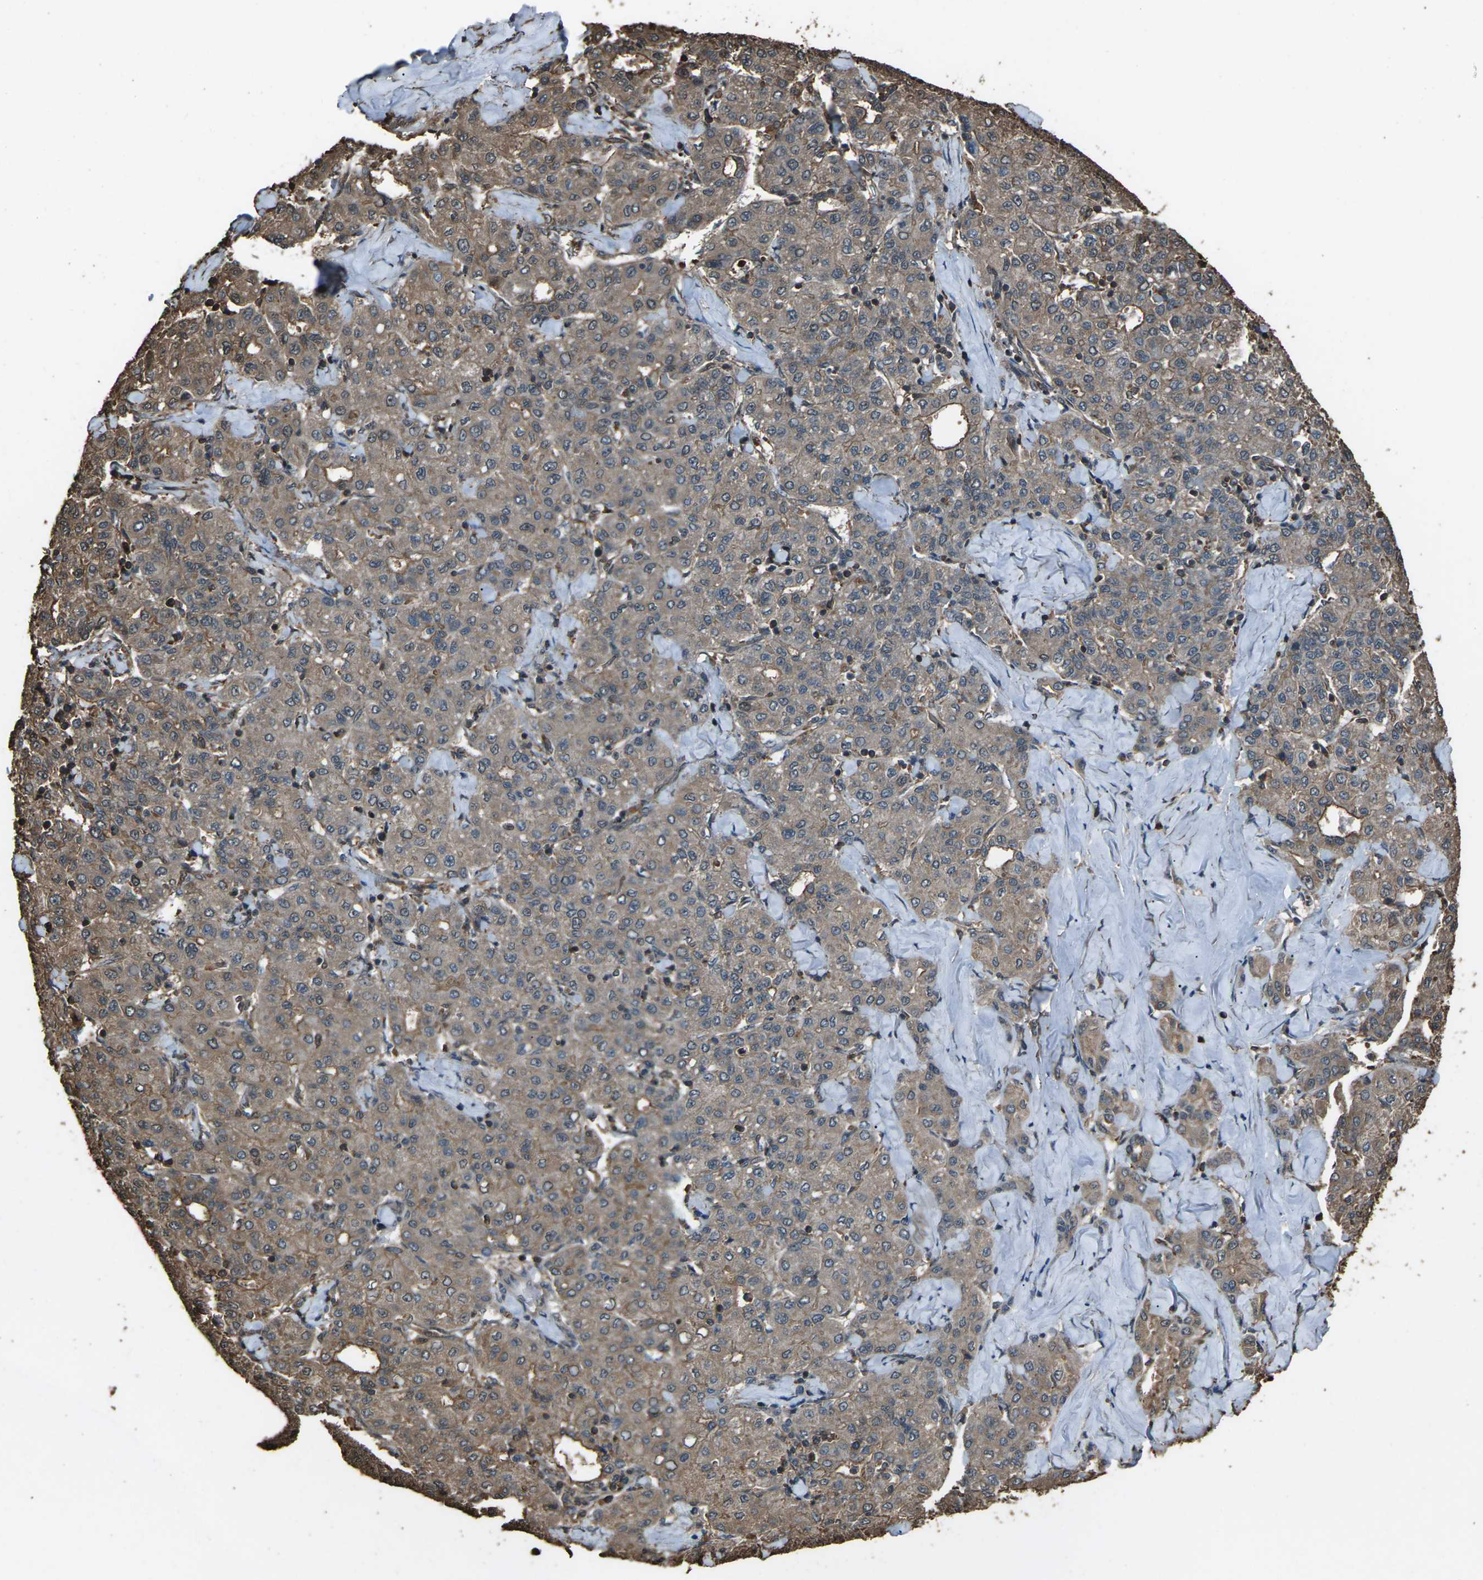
{"staining": {"intensity": "moderate", "quantity": "25%-75%", "location": "cytoplasmic/membranous"}, "tissue": "liver cancer", "cell_type": "Tumor cells", "image_type": "cancer", "snomed": [{"axis": "morphology", "description": "Carcinoma, Hepatocellular, NOS"}, {"axis": "topography", "description": "Liver"}], "caption": "Tumor cells exhibit moderate cytoplasmic/membranous positivity in about 25%-75% of cells in liver cancer.", "gene": "DHPS", "patient": {"sex": "male", "age": 65}}